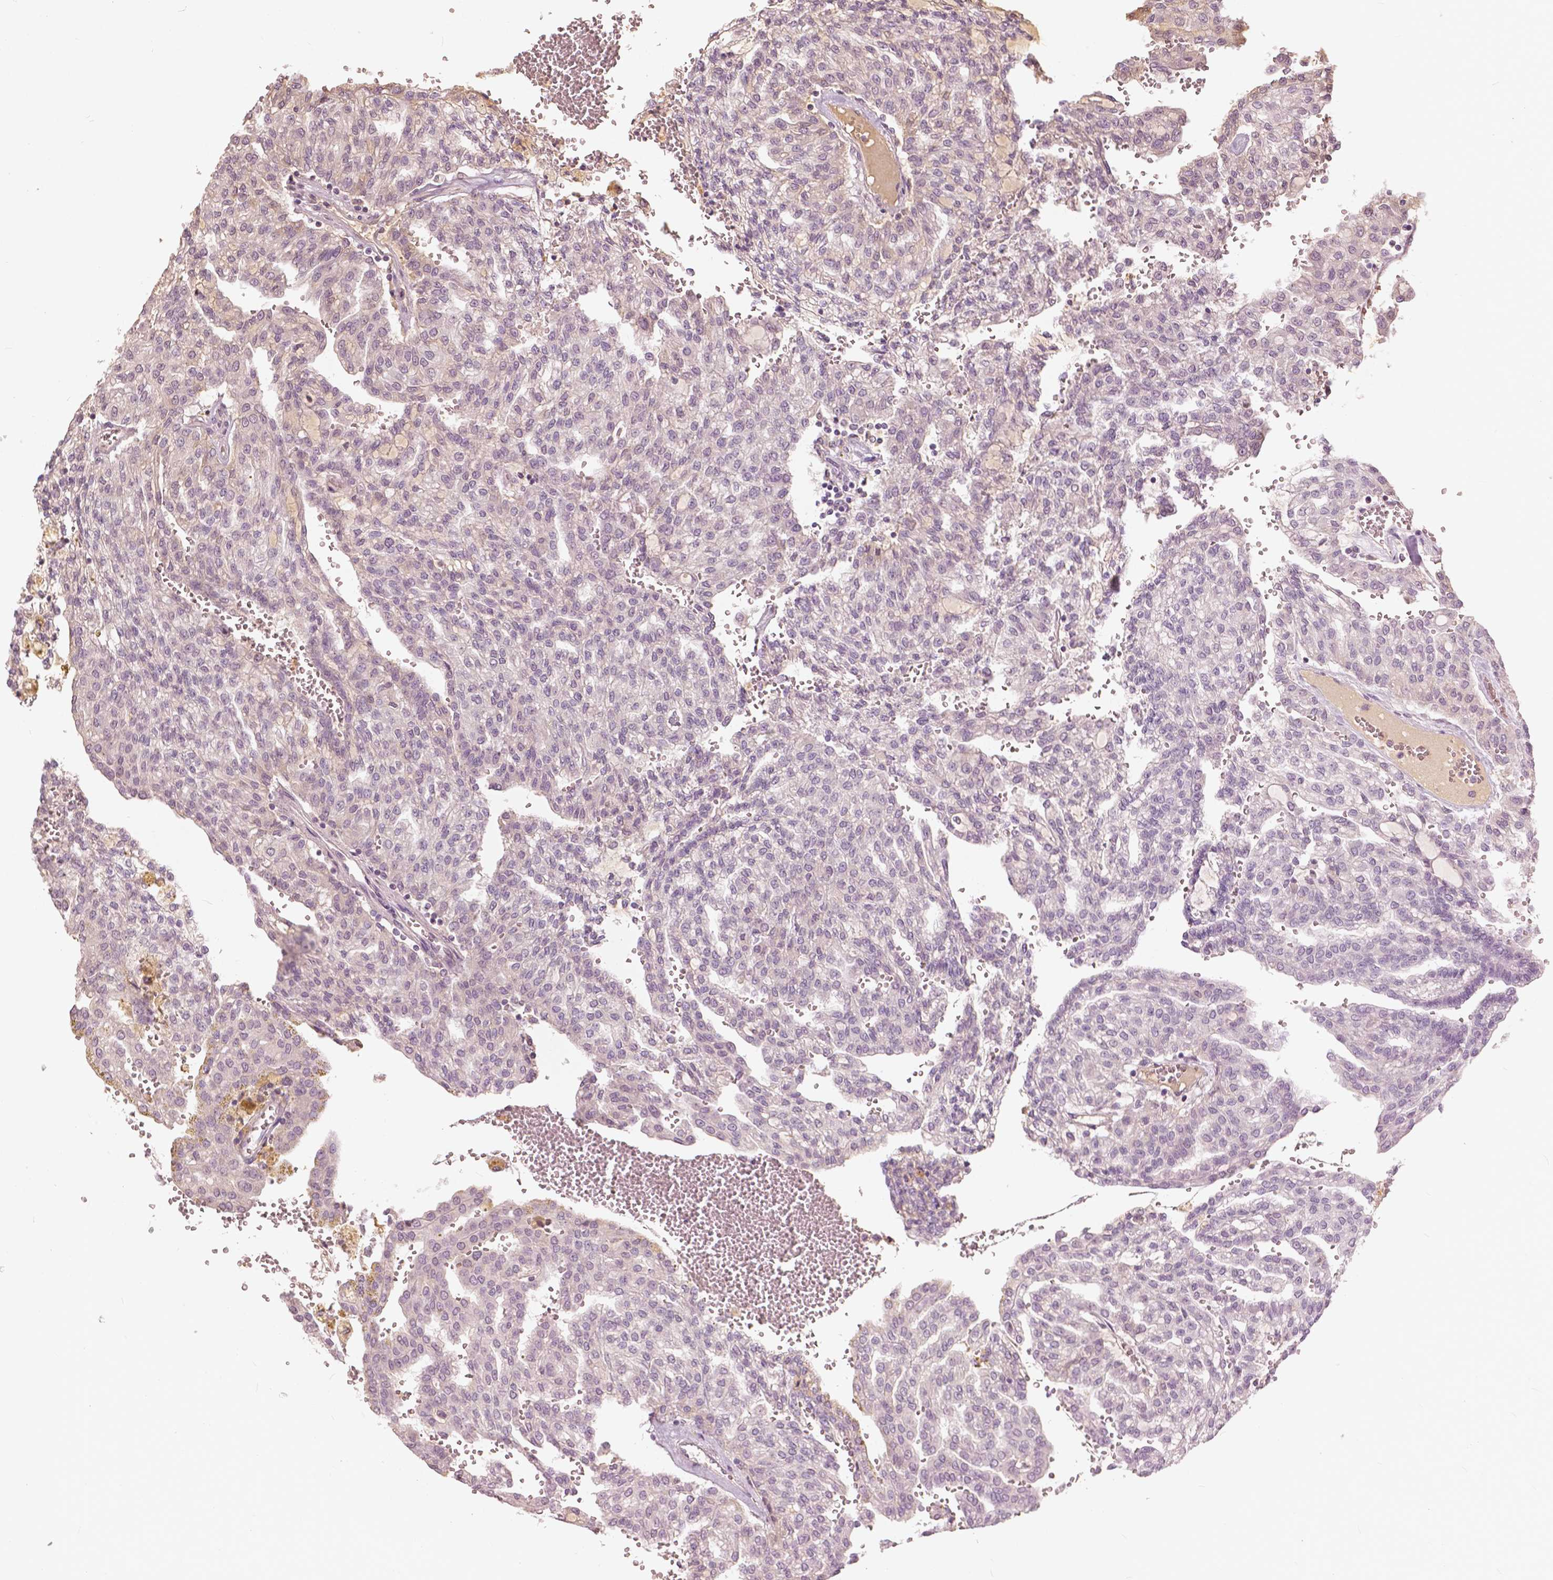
{"staining": {"intensity": "weak", "quantity": "<25%", "location": "nuclear"}, "tissue": "renal cancer", "cell_type": "Tumor cells", "image_type": "cancer", "snomed": [{"axis": "morphology", "description": "Adenocarcinoma, NOS"}, {"axis": "topography", "description": "Kidney"}], "caption": "An immunohistochemistry (IHC) image of renal cancer is shown. There is no staining in tumor cells of renal cancer.", "gene": "ANGPTL4", "patient": {"sex": "male", "age": 63}}